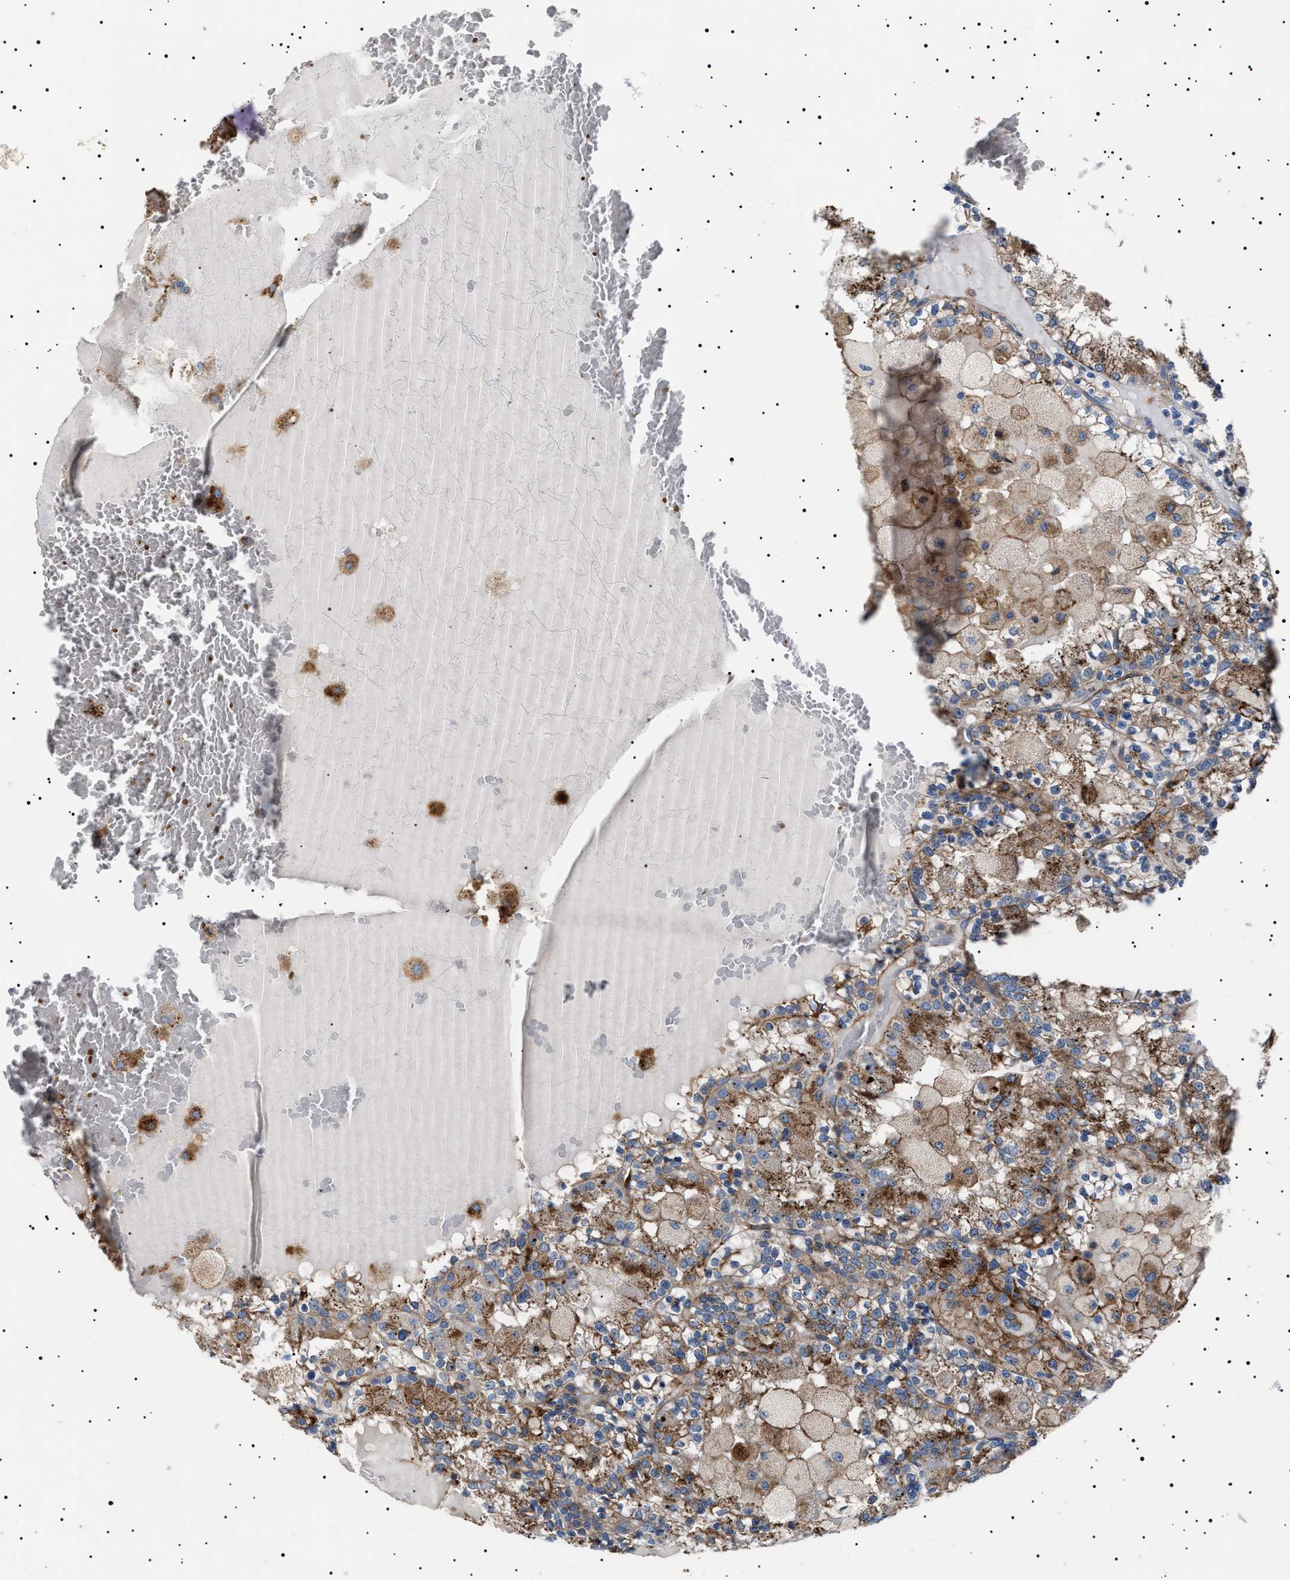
{"staining": {"intensity": "strong", "quantity": ">75%", "location": "cytoplasmic/membranous"}, "tissue": "renal cancer", "cell_type": "Tumor cells", "image_type": "cancer", "snomed": [{"axis": "morphology", "description": "Adenocarcinoma, NOS"}, {"axis": "topography", "description": "Kidney"}], "caption": "About >75% of tumor cells in human renal cancer (adenocarcinoma) display strong cytoplasmic/membranous protein staining as visualized by brown immunohistochemical staining.", "gene": "NEU1", "patient": {"sex": "female", "age": 56}}